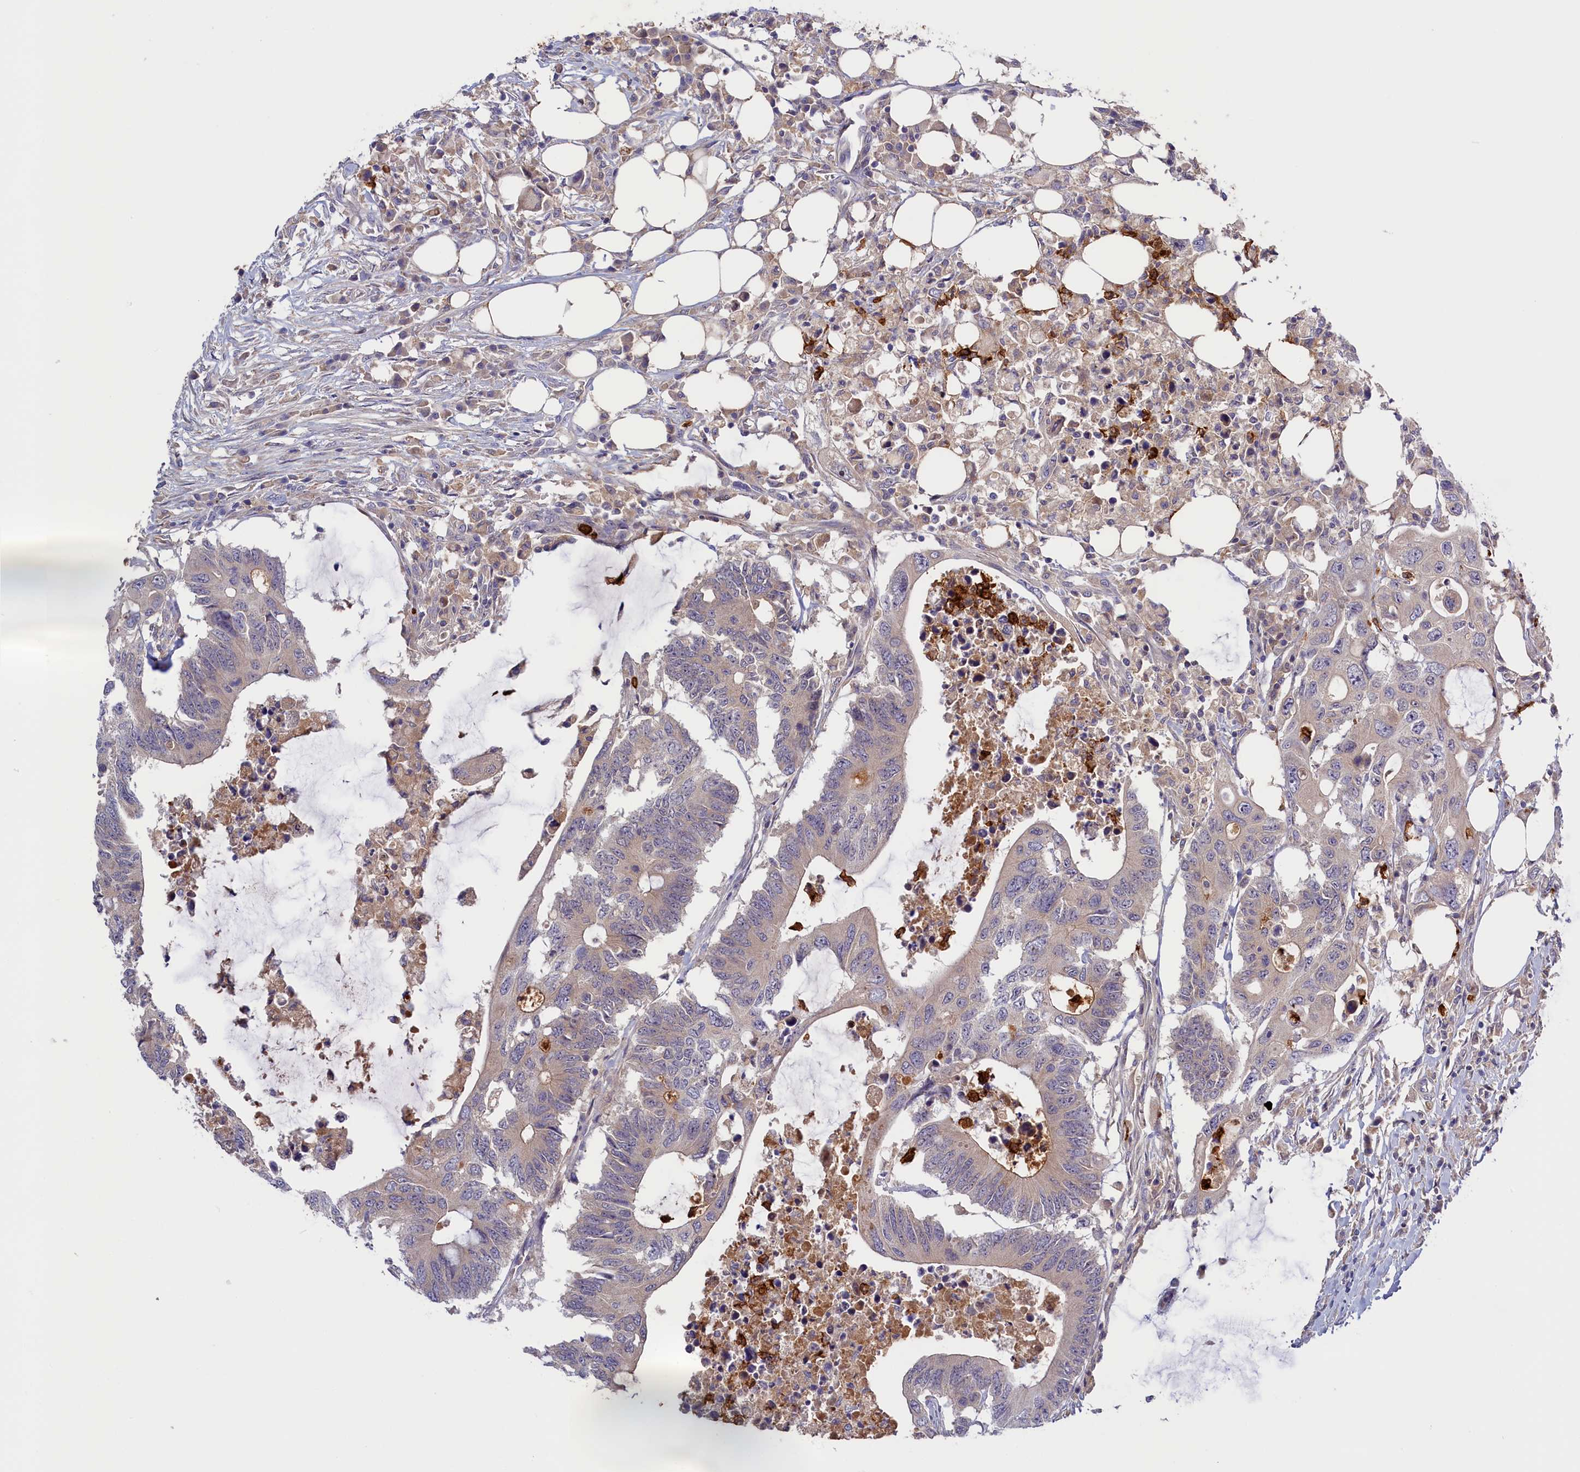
{"staining": {"intensity": "weak", "quantity": "25%-75%", "location": "cytoplasmic/membranous"}, "tissue": "colorectal cancer", "cell_type": "Tumor cells", "image_type": "cancer", "snomed": [{"axis": "morphology", "description": "Adenocarcinoma, NOS"}, {"axis": "topography", "description": "Colon"}], "caption": "Colorectal cancer (adenocarcinoma) stained with a brown dye shows weak cytoplasmic/membranous positive staining in approximately 25%-75% of tumor cells.", "gene": "ADGRD1", "patient": {"sex": "male", "age": 71}}